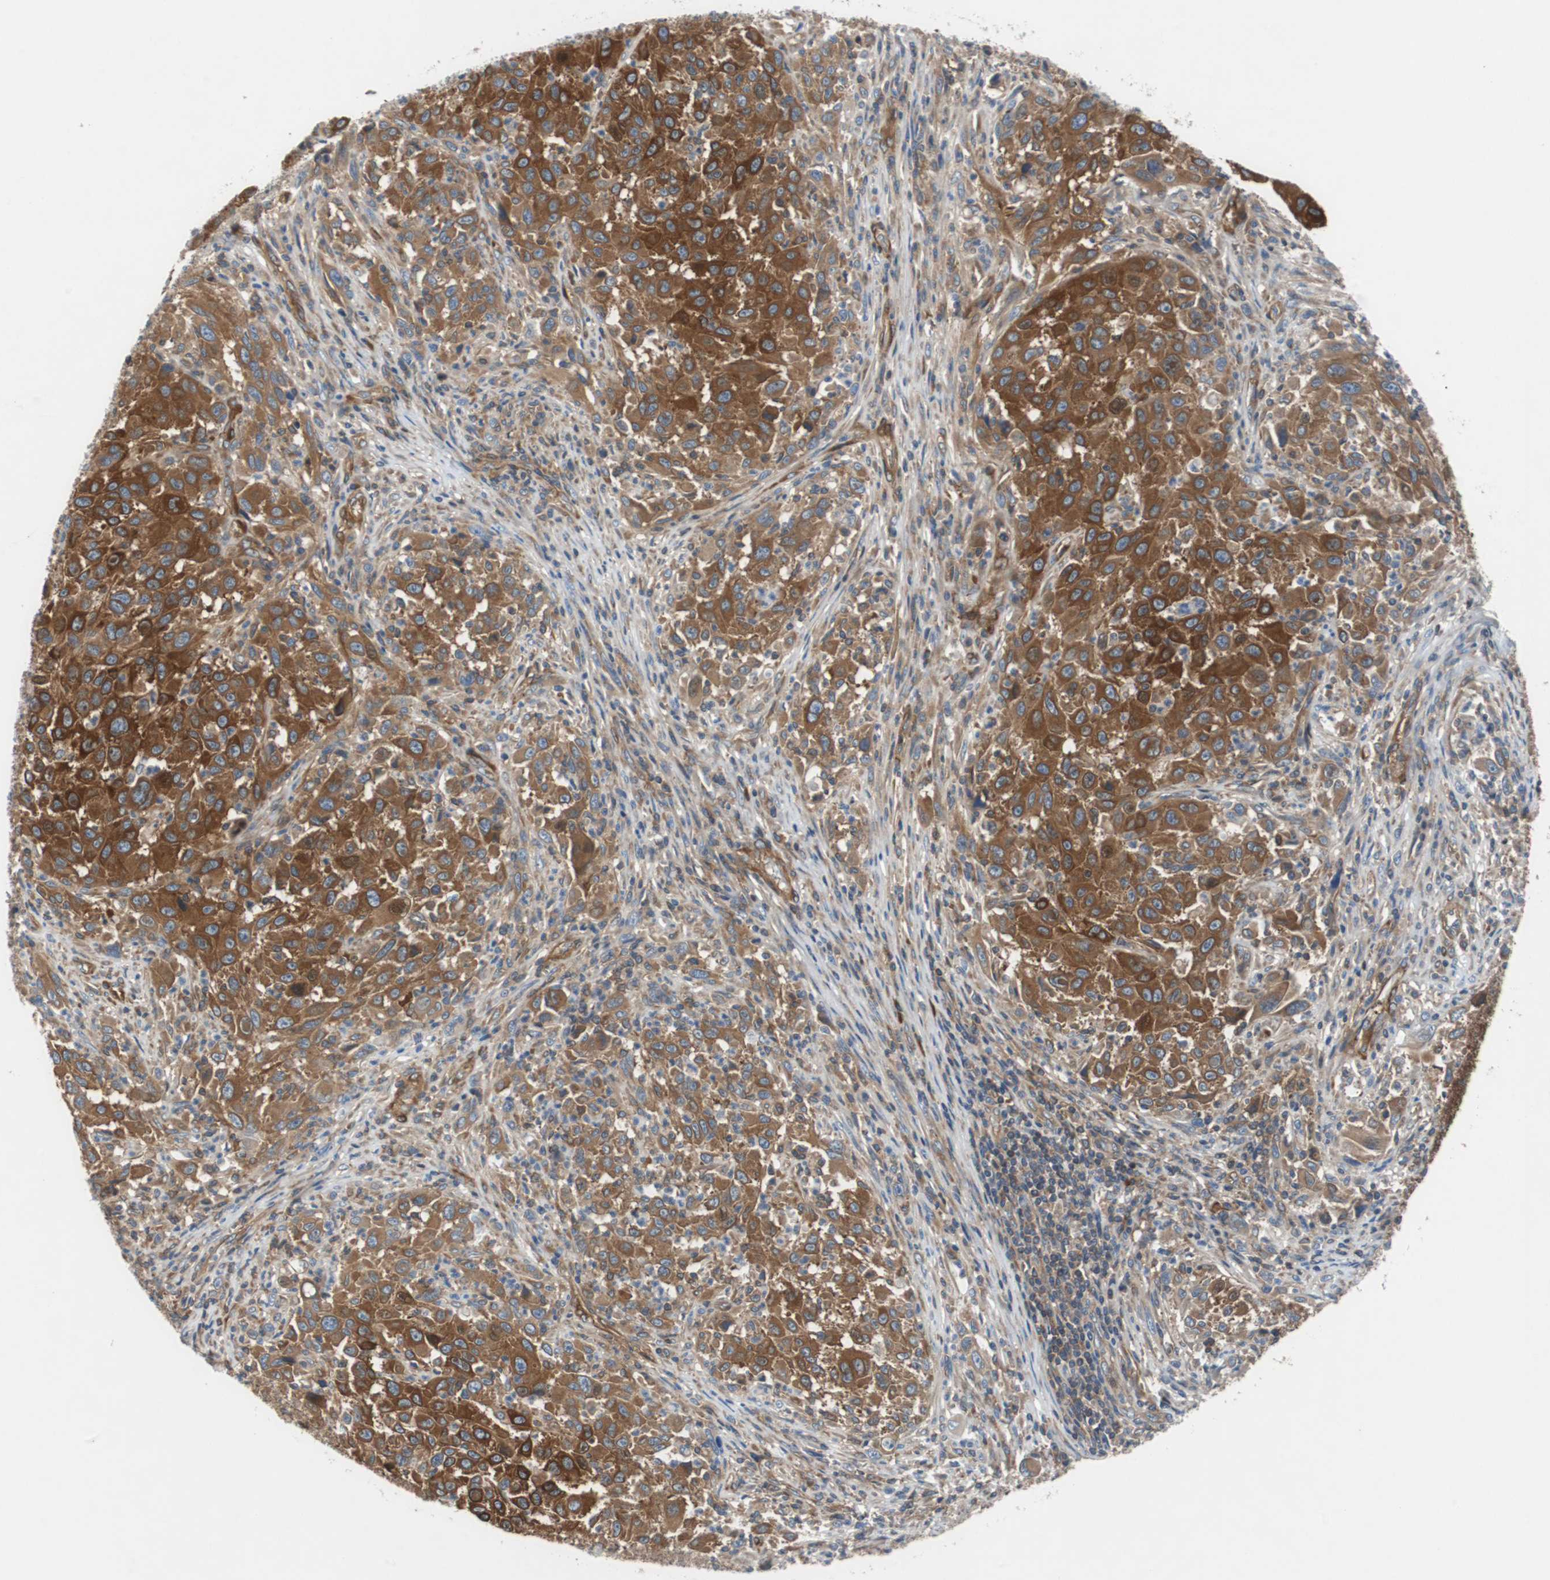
{"staining": {"intensity": "strong", "quantity": "25%-75%", "location": "cytoplasmic/membranous"}, "tissue": "melanoma", "cell_type": "Tumor cells", "image_type": "cancer", "snomed": [{"axis": "morphology", "description": "Malignant melanoma, Metastatic site"}, {"axis": "topography", "description": "Lymph node"}], "caption": "Immunohistochemistry (IHC) staining of malignant melanoma (metastatic site), which demonstrates high levels of strong cytoplasmic/membranous expression in about 25%-75% of tumor cells indicating strong cytoplasmic/membranous protein expression. The staining was performed using DAB (brown) for protein detection and nuclei were counterstained in hematoxylin (blue).", "gene": "GYS1", "patient": {"sex": "male", "age": 61}}